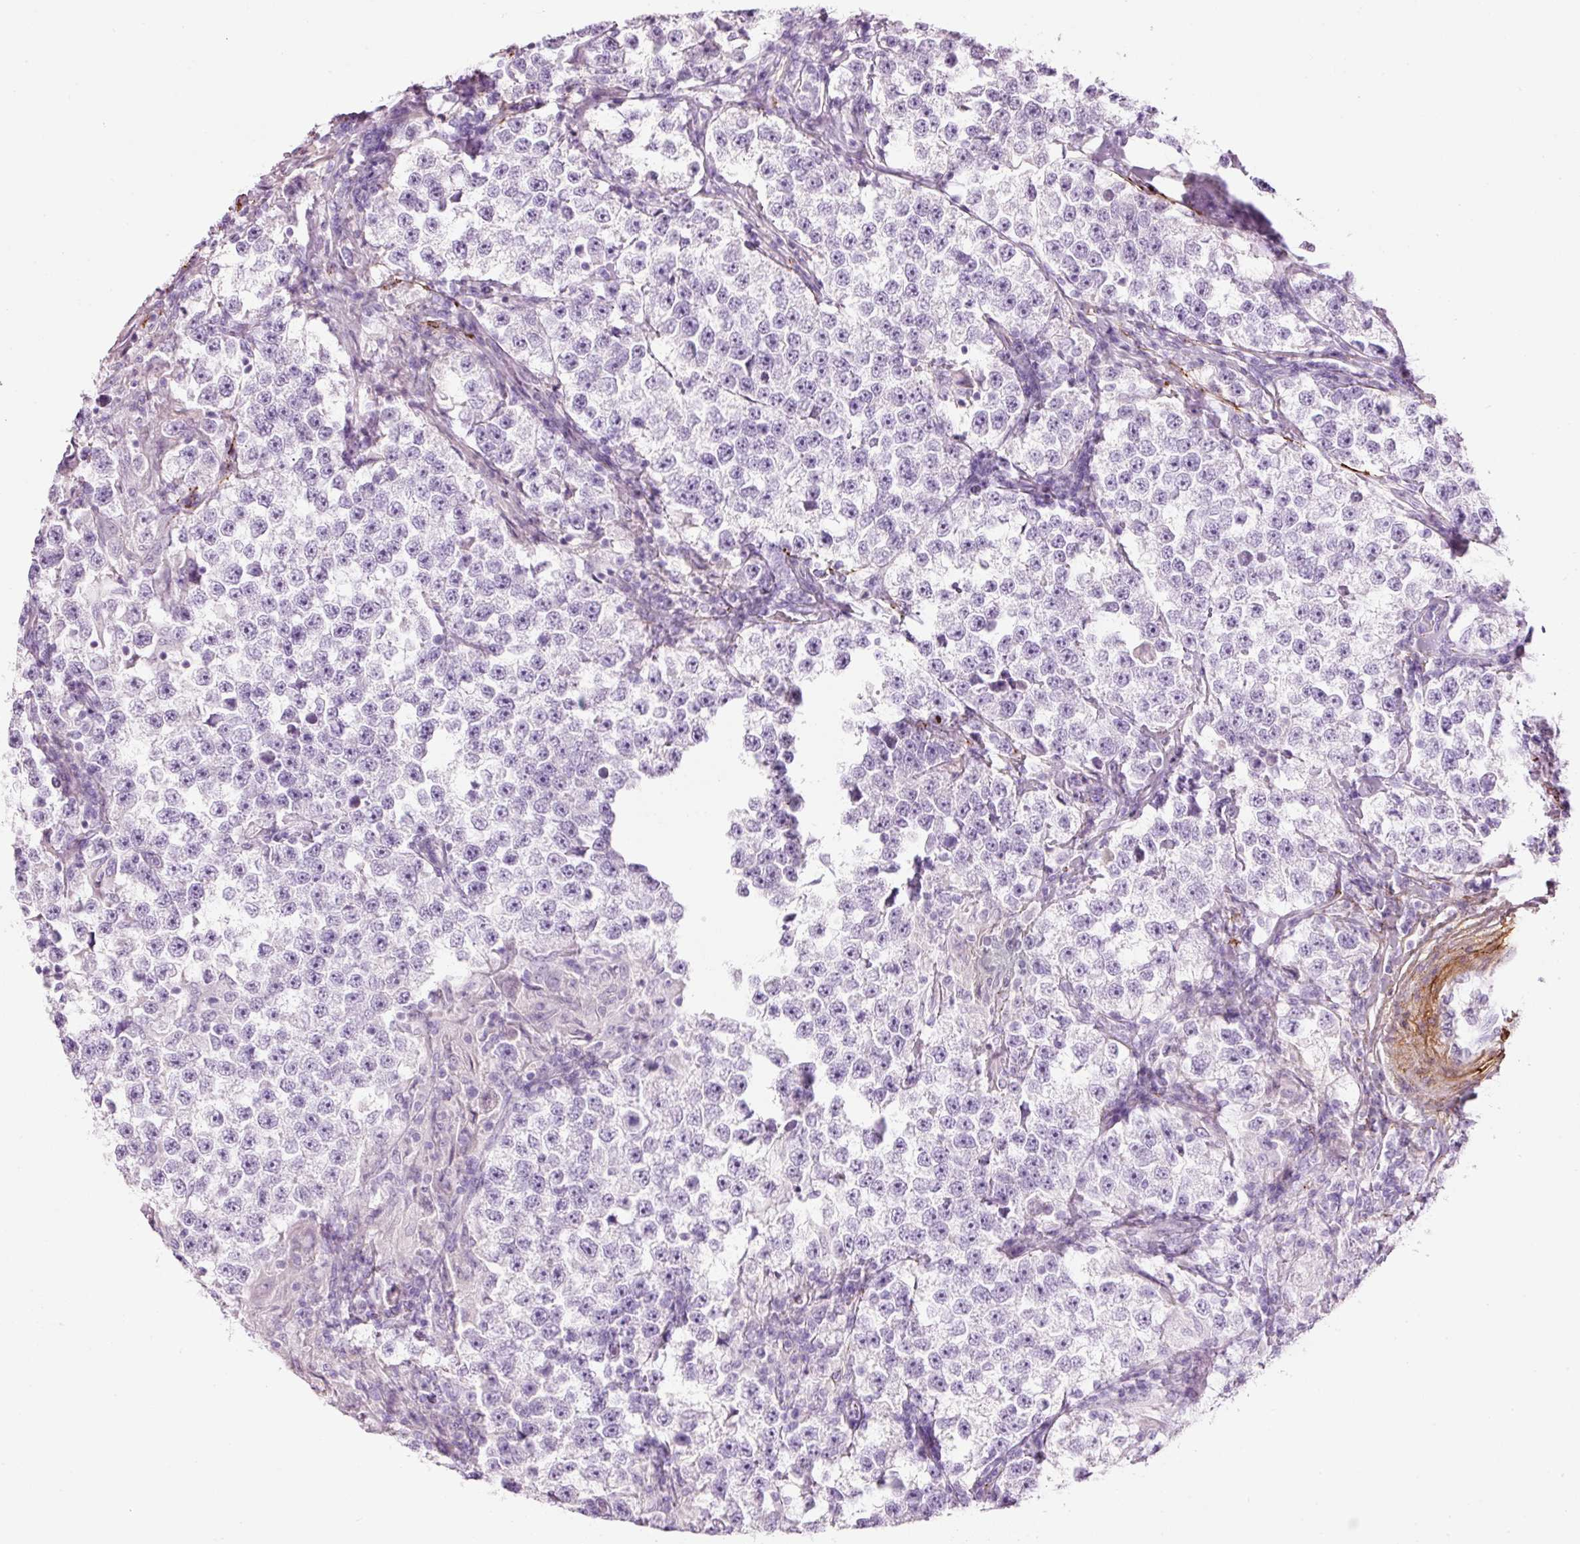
{"staining": {"intensity": "negative", "quantity": "none", "location": "none"}, "tissue": "testis cancer", "cell_type": "Tumor cells", "image_type": "cancer", "snomed": [{"axis": "morphology", "description": "Seminoma, NOS"}, {"axis": "topography", "description": "Testis"}], "caption": "Immunohistochemistry image of neoplastic tissue: human testis cancer (seminoma) stained with DAB (3,3'-diaminobenzidine) reveals no significant protein staining in tumor cells.", "gene": "MFAP4", "patient": {"sex": "male", "age": 46}}